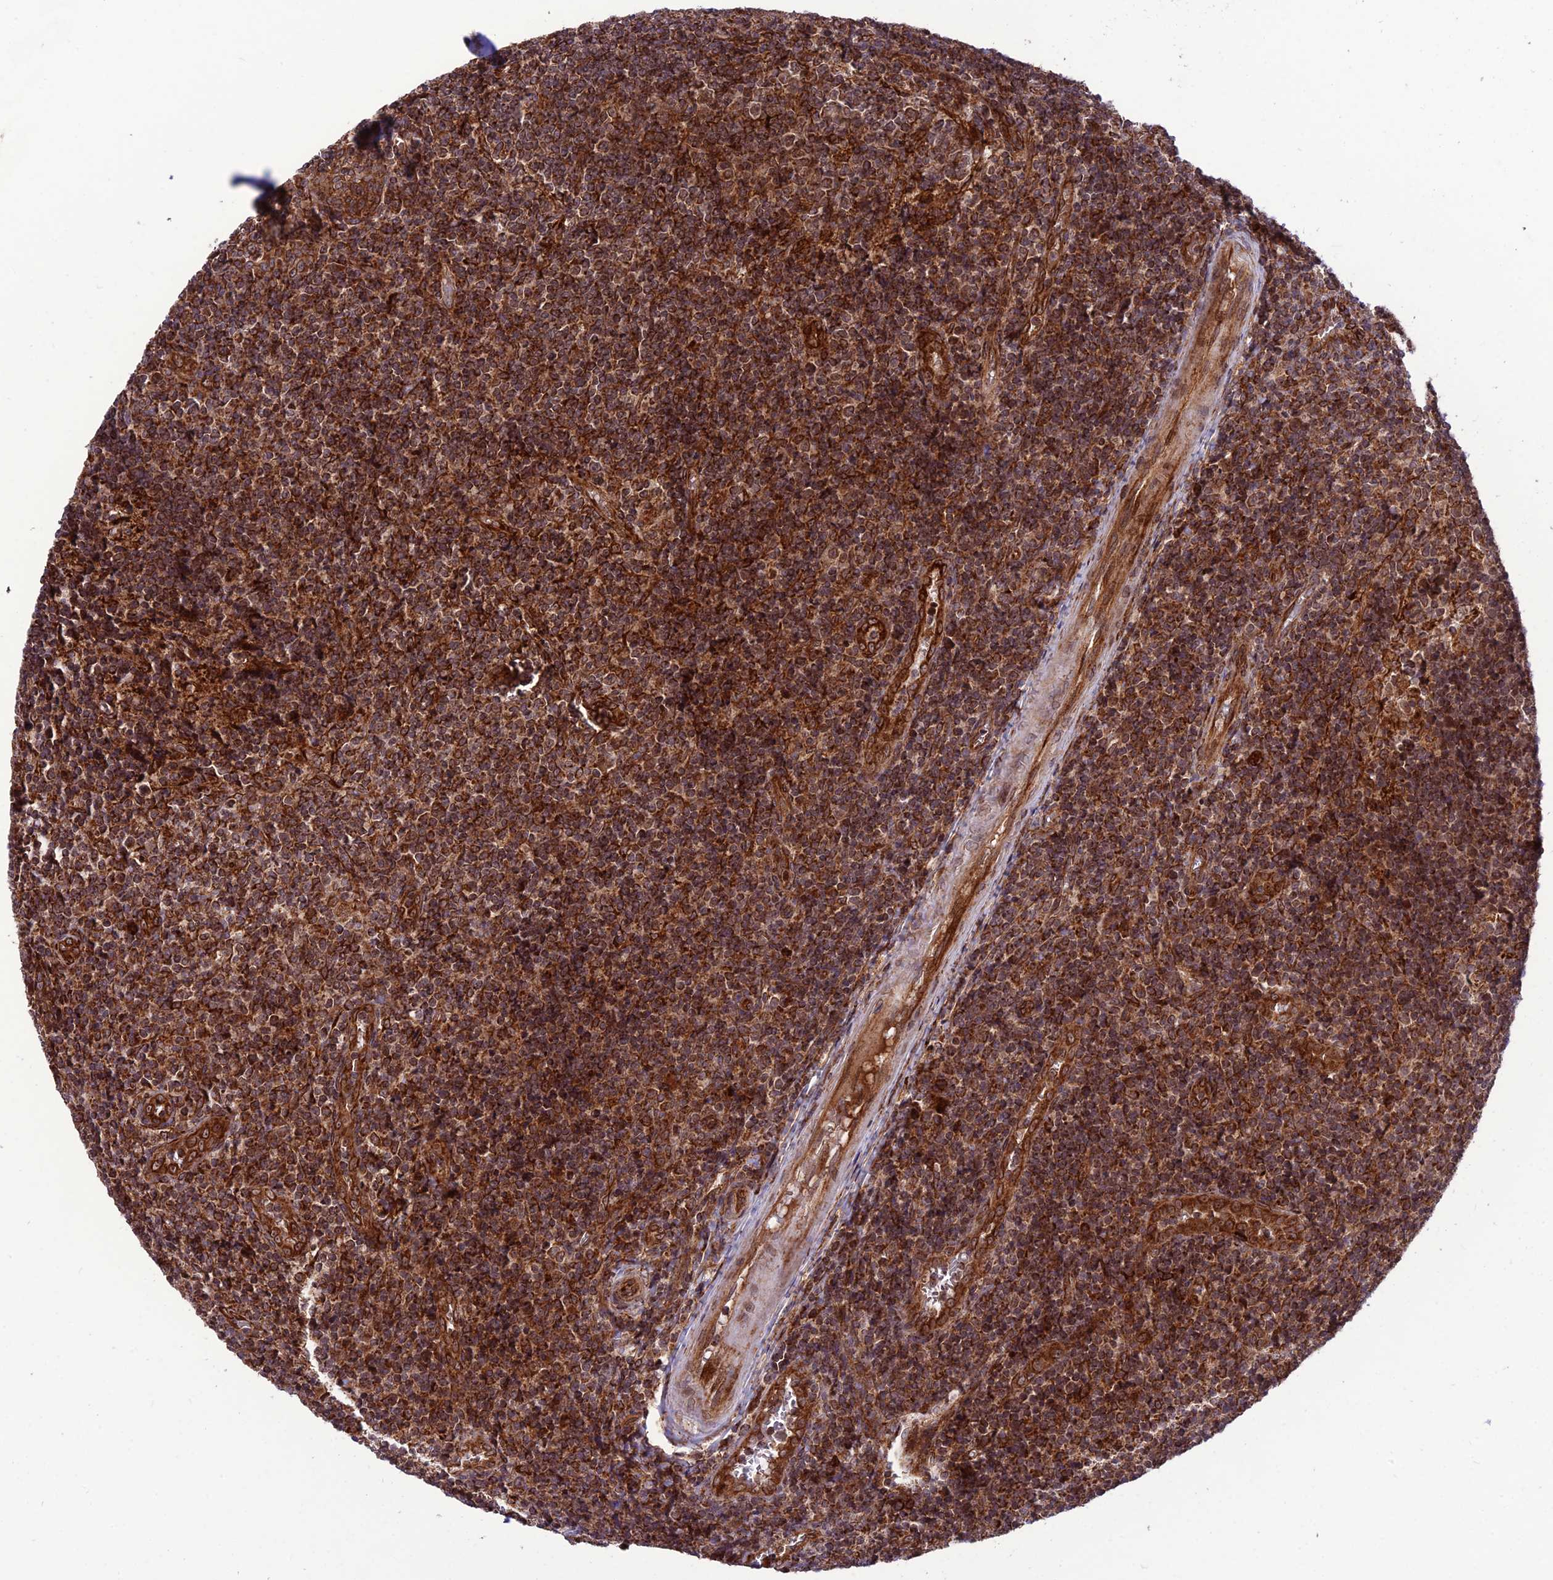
{"staining": {"intensity": "strong", "quantity": ">75%", "location": "cytoplasmic/membranous"}, "tissue": "tonsil", "cell_type": "Germinal center cells", "image_type": "normal", "snomed": [{"axis": "morphology", "description": "Normal tissue, NOS"}, {"axis": "topography", "description": "Tonsil"}], "caption": "The histopathology image displays a brown stain indicating the presence of a protein in the cytoplasmic/membranous of germinal center cells in tonsil. The staining was performed using DAB (3,3'-diaminobenzidine), with brown indicating positive protein expression. Nuclei are stained blue with hematoxylin.", "gene": "CRTAP", "patient": {"sex": "female", "age": 19}}